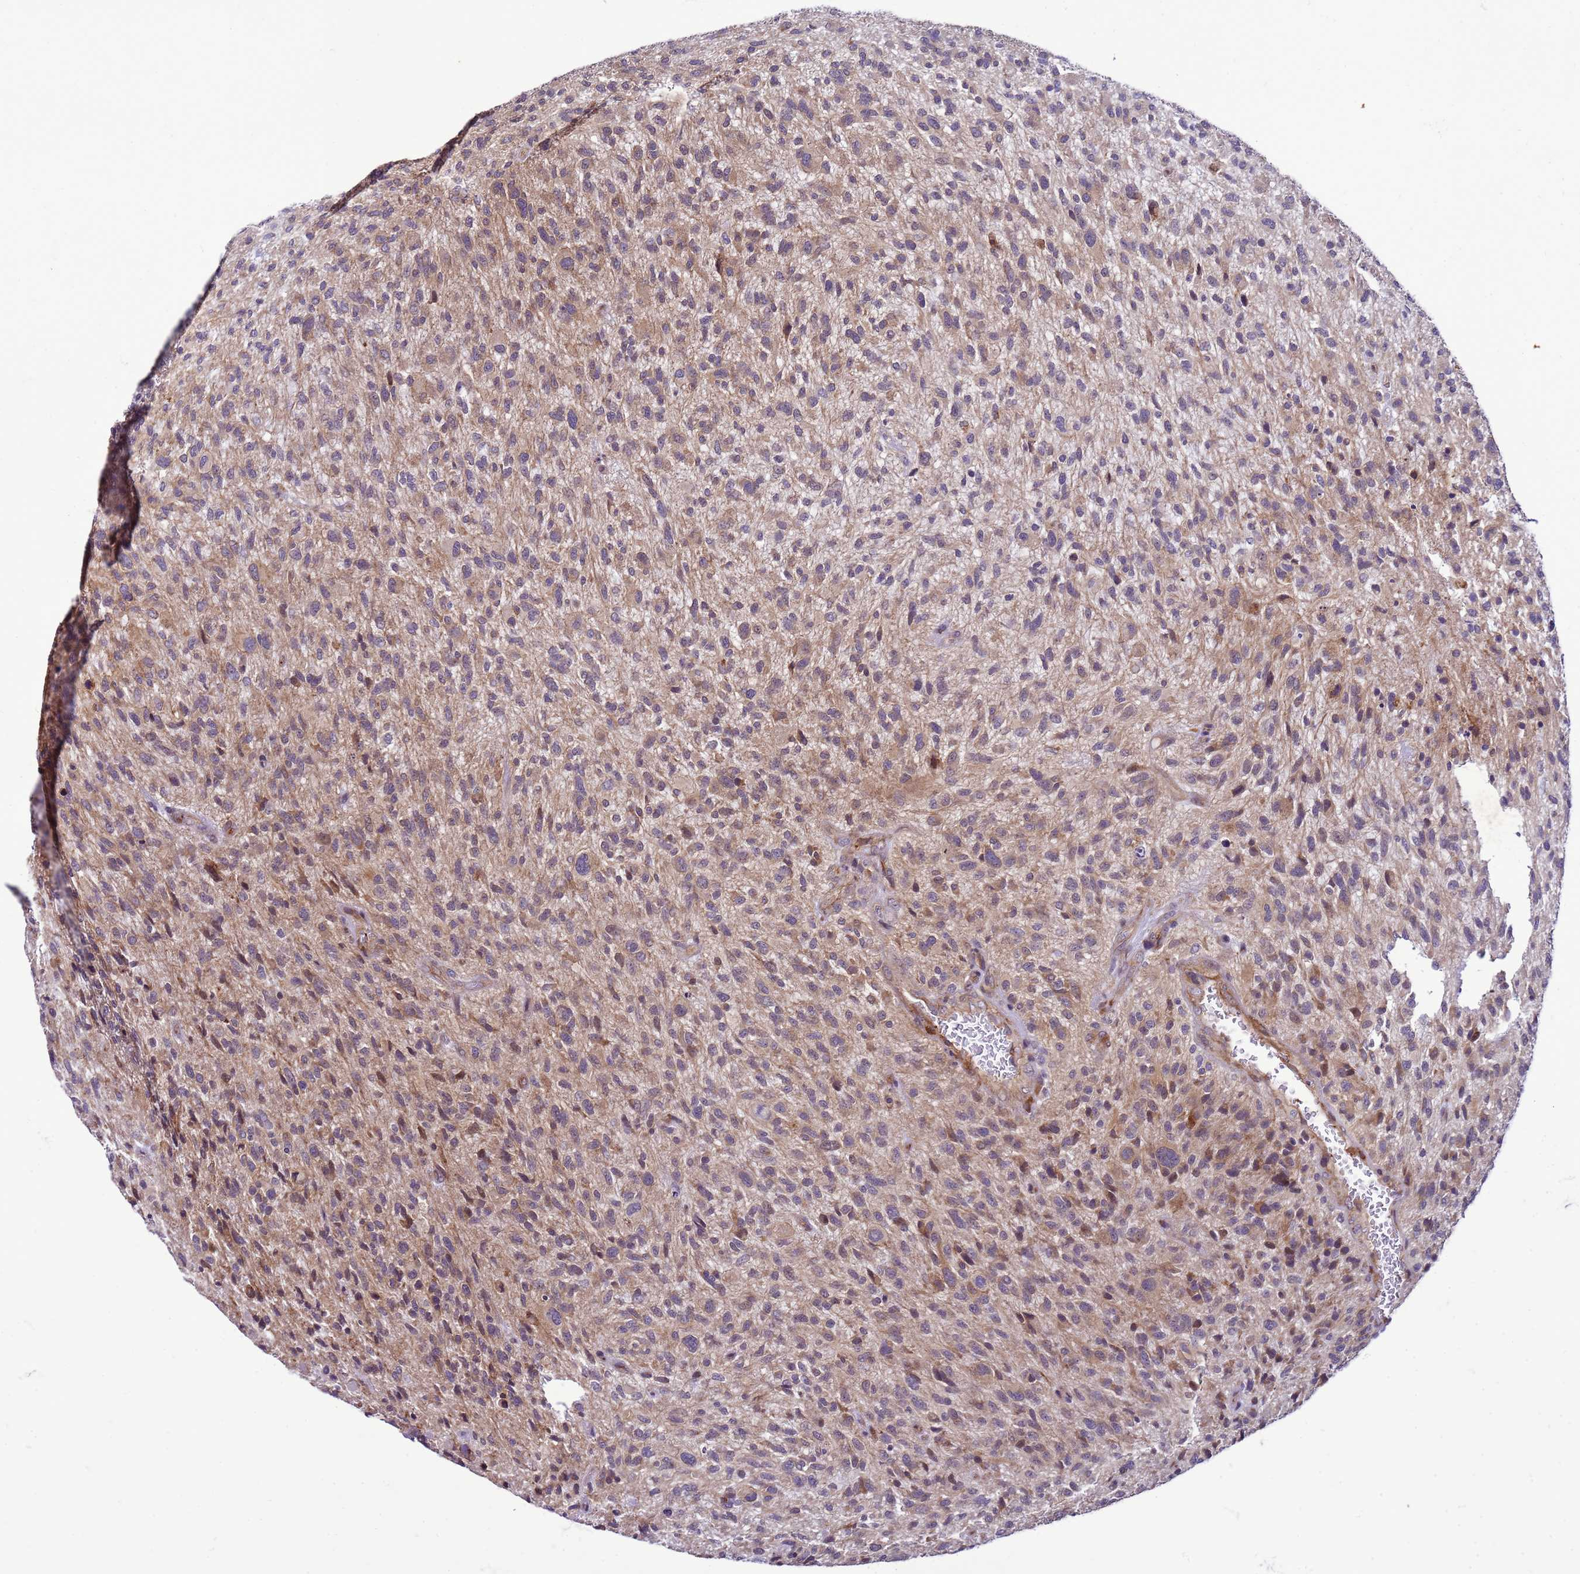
{"staining": {"intensity": "weak", "quantity": "25%-75%", "location": "cytoplasmic/membranous"}, "tissue": "glioma", "cell_type": "Tumor cells", "image_type": "cancer", "snomed": [{"axis": "morphology", "description": "Glioma, malignant, High grade"}, {"axis": "topography", "description": "Brain"}], "caption": "Immunohistochemistry (DAB) staining of glioma demonstrates weak cytoplasmic/membranous protein staining in about 25%-75% of tumor cells.", "gene": "GEN1", "patient": {"sex": "male", "age": 47}}